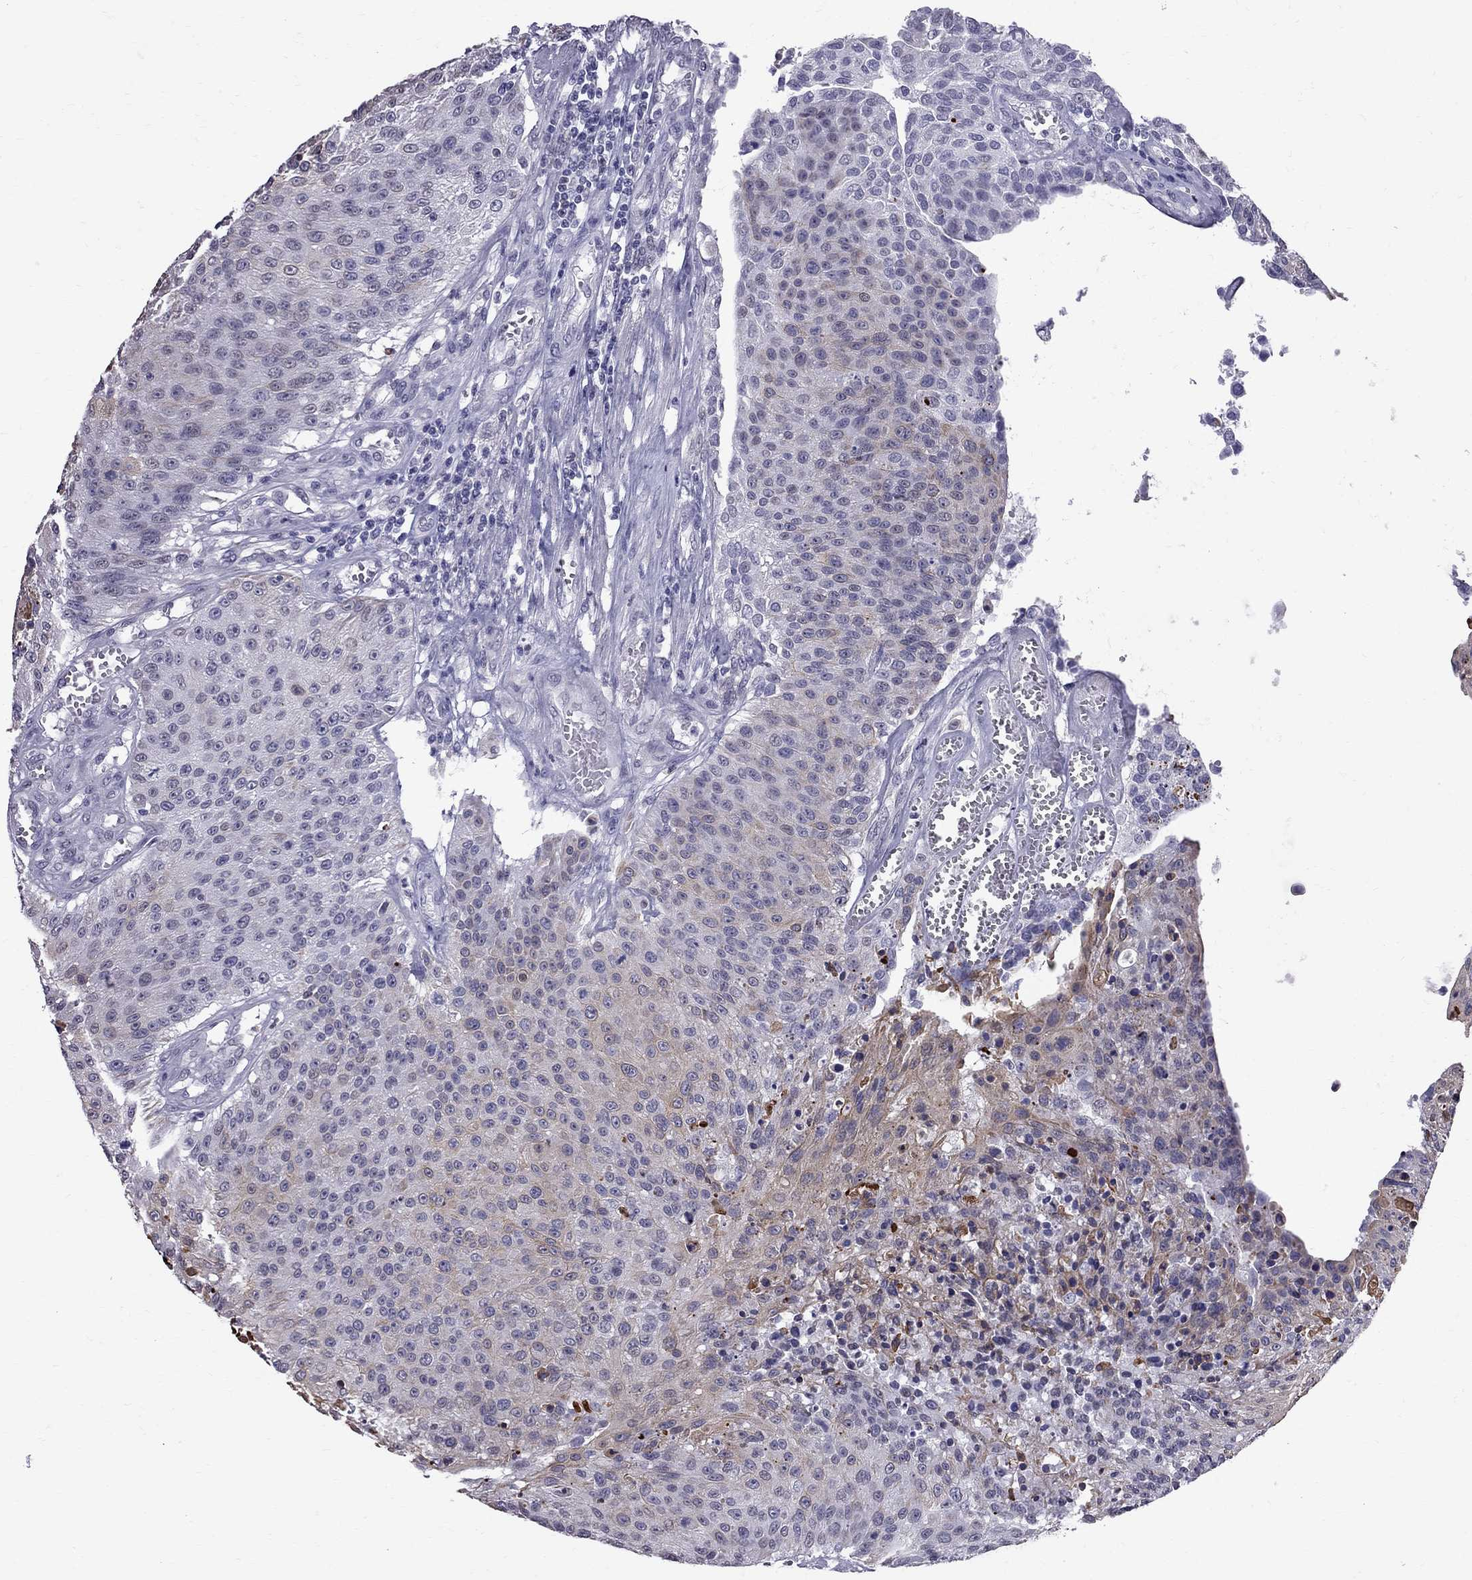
{"staining": {"intensity": "moderate", "quantity": "<25%", "location": "cytoplasmic/membranous"}, "tissue": "urothelial cancer", "cell_type": "Tumor cells", "image_type": "cancer", "snomed": [{"axis": "morphology", "description": "Urothelial carcinoma, NOS"}, {"axis": "topography", "description": "Urinary bladder"}], "caption": "This is a photomicrograph of IHC staining of urothelial cancer, which shows moderate expression in the cytoplasmic/membranous of tumor cells.", "gene": "MUC15", "patient": {"sex": "male", "age": 55}}